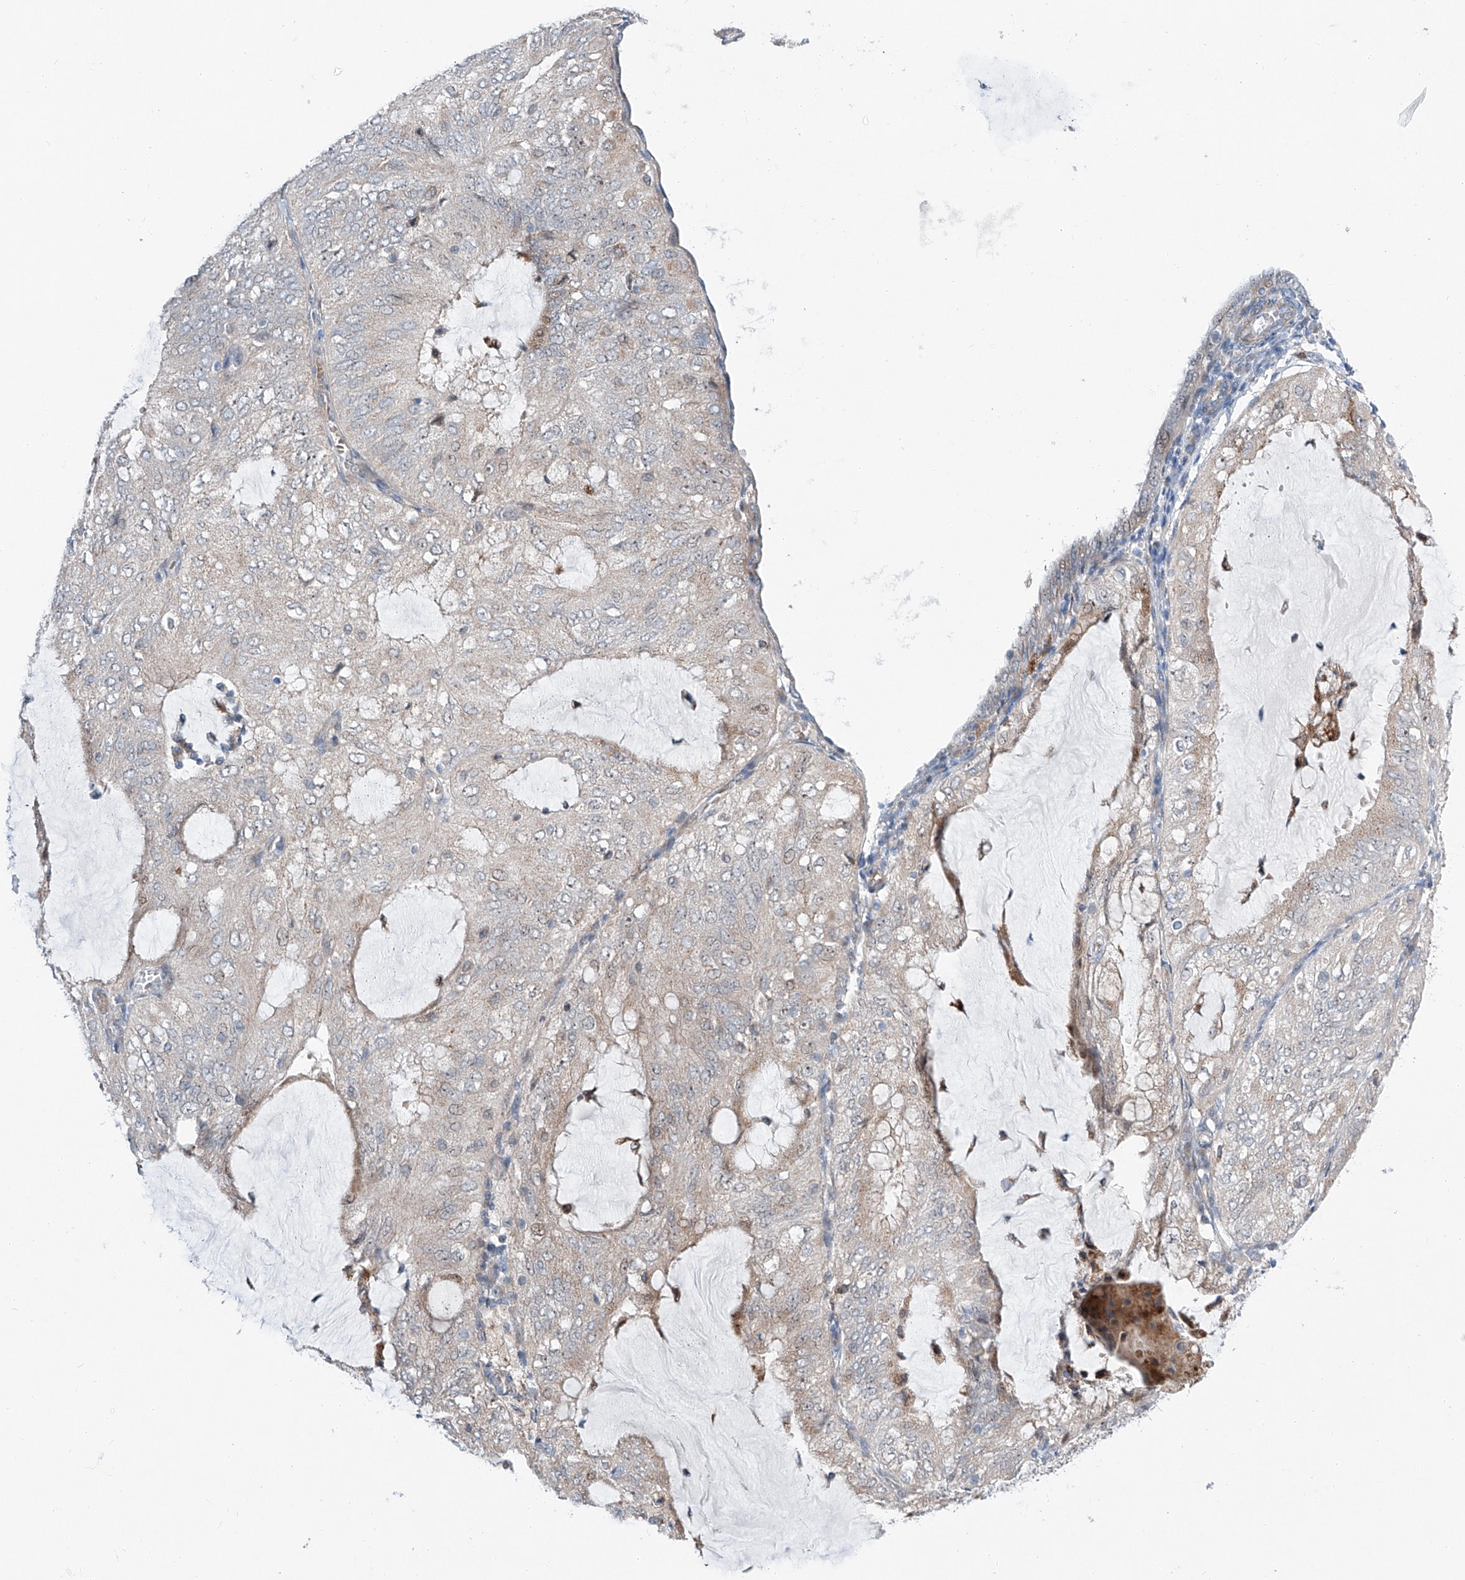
{"staining": {"intensity": "negative", "quantity": "none", "location": "none"}, "tissue": "endometrial cancer", "cell_type": "Tumor cells", "image_type": "cancer", "snomed": [{"axis": "morphology", "description": "Adenocarcinoma, NOS"}, {"axis": "topography", "description": "Endometrium"}], "caption": "Adenocarcinoma (endometrial) stained for a protein using immunohistochemistry (IHC) shows no expression tumor cells.", "gene": "CLDND1", "patient": {"sex": "female", "age": 81}}